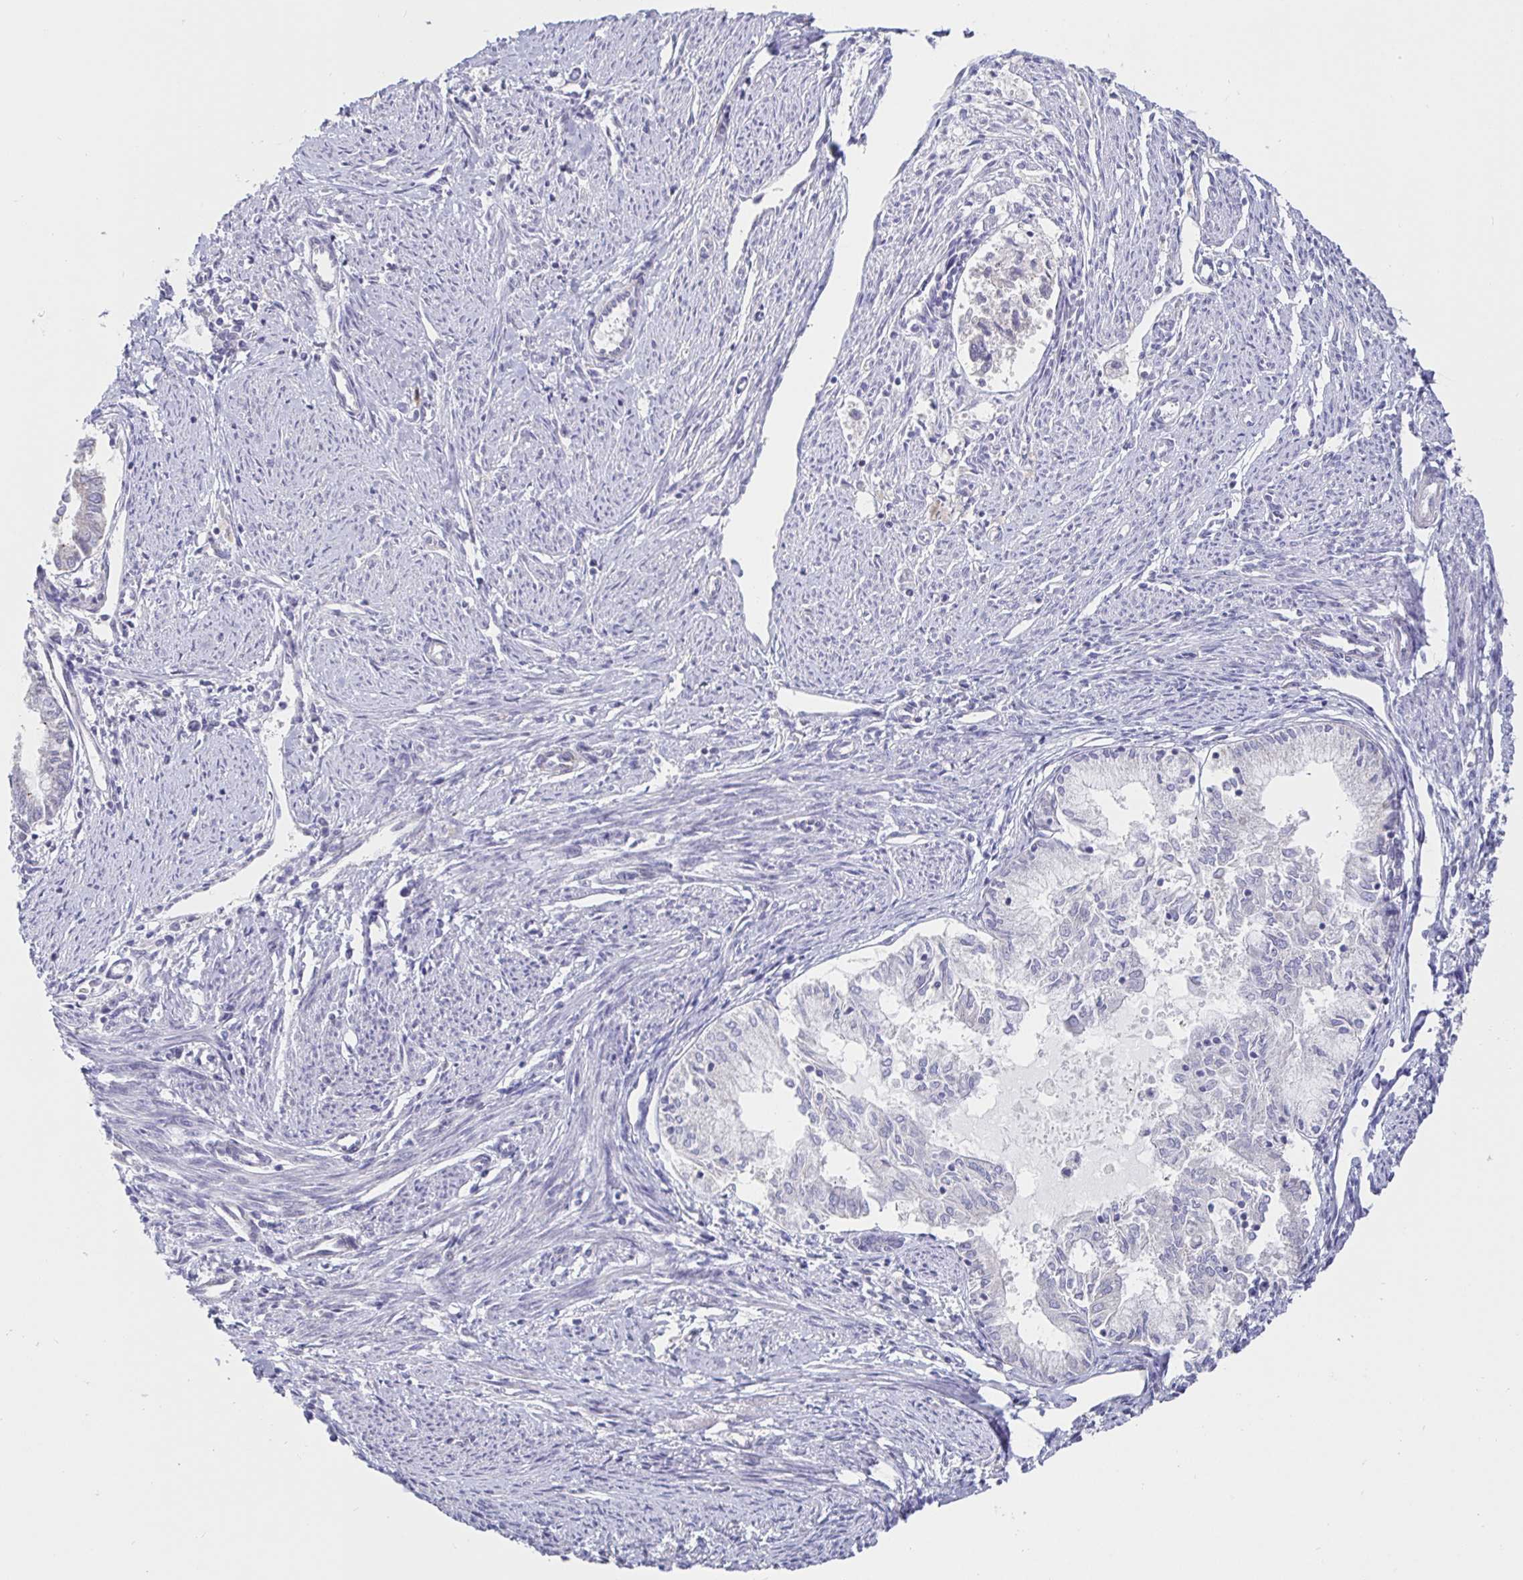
{"staining": {"intensity": "negative", "quantity": "none", "location": "none"}, "tissue": "endometrial cancer", "cell_type": "Tumor cells", "image_type": "cancer", "snomed": [{"axis": "morphology", "description": "Adenocarcinoma, NOS"}, {"axis": "topography", "description": "Endometrium"}], "caption": "An IHC image of endometrial cancer (adenocarcinoma) is shown. There is no staining in tumor cells of endometrial cancer (adenocarcinoma).", "gene": "CIT", "patient": {"sex": "female", "age": 79}}